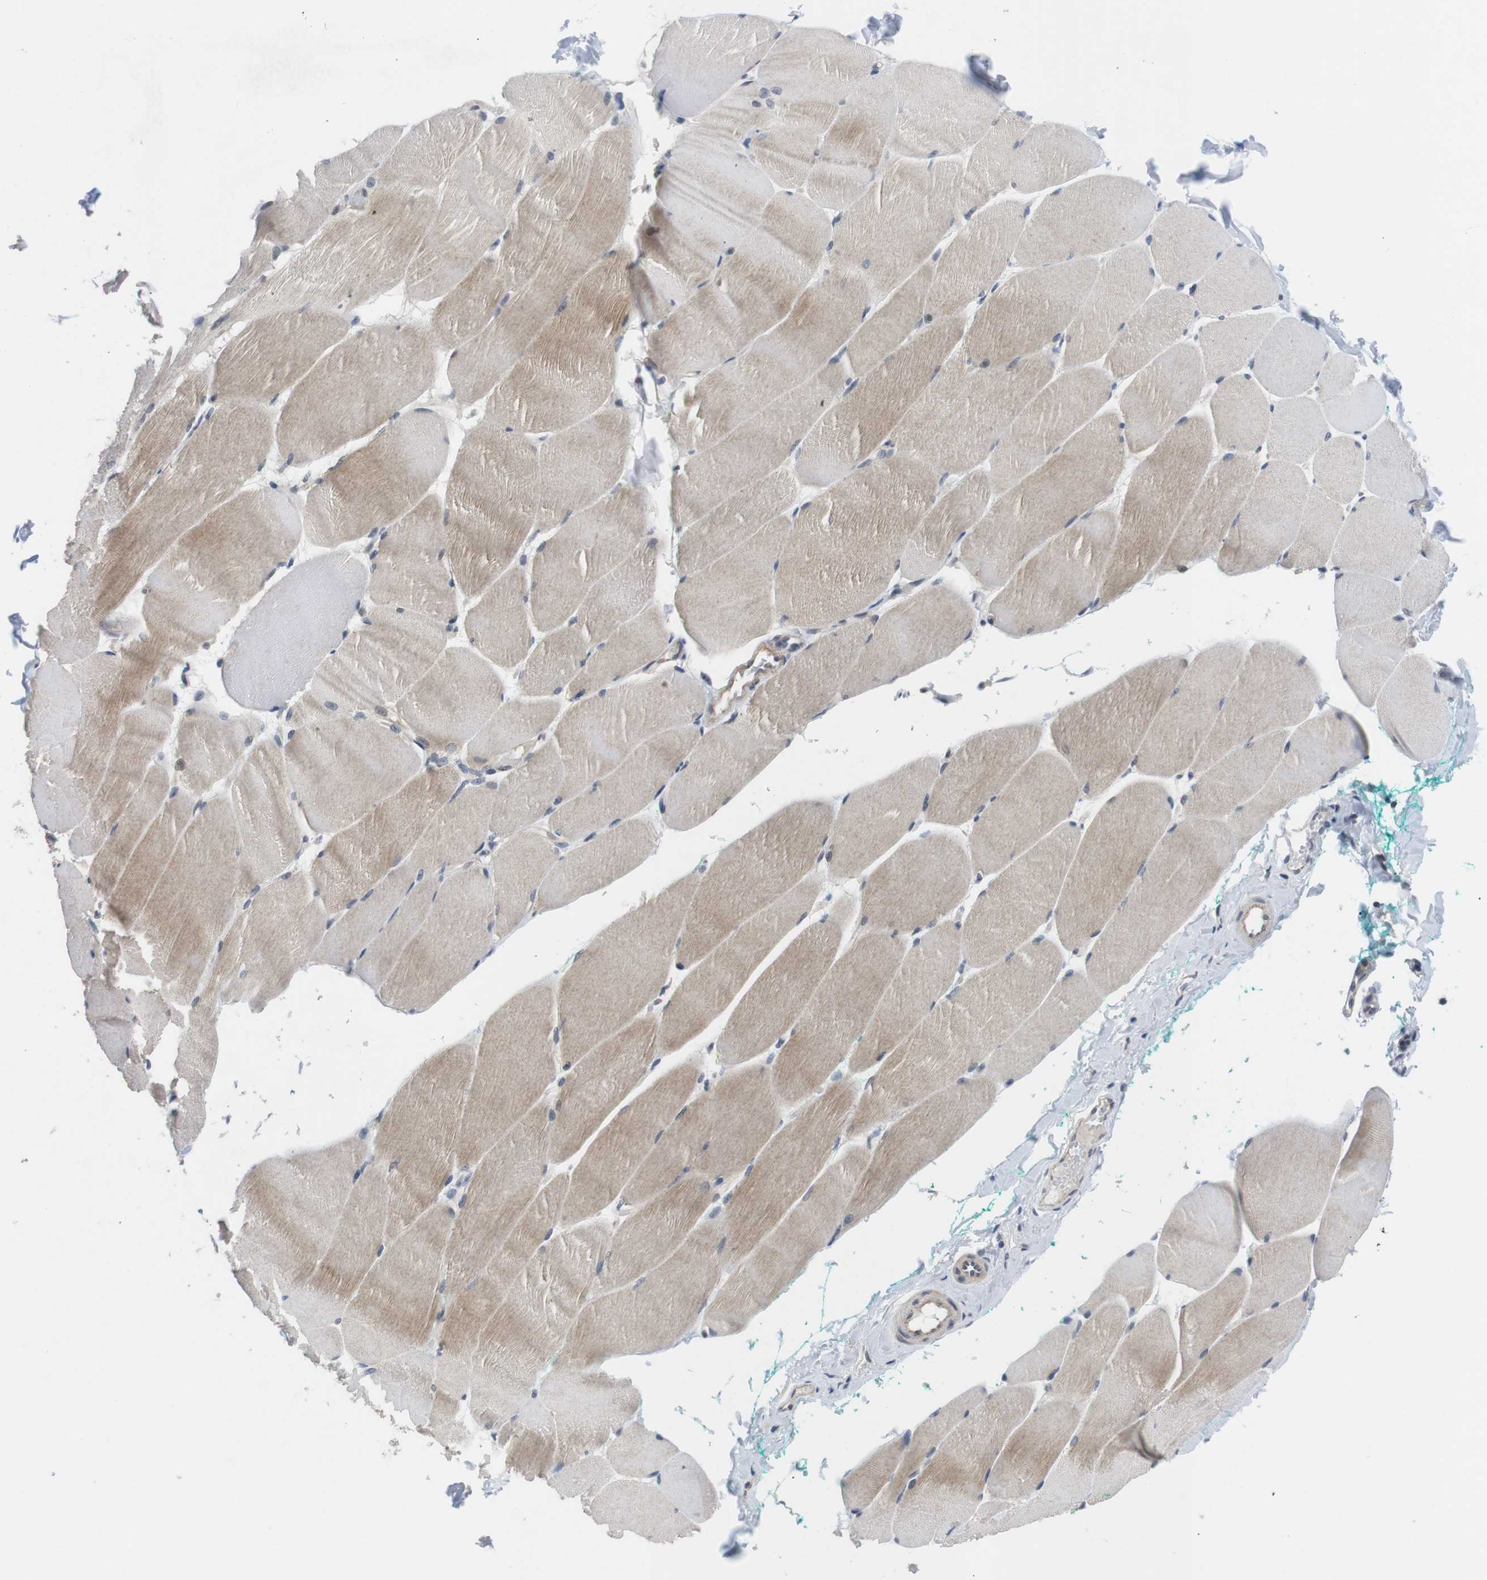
{"staining": {"intensity": "weak", "quantity": "25%-75%", "location": "cytoplasmic/membranous"}, "tissue": "skeletal muscle", "cell_type": "Myocytes", "image_type": "normal", "snomed": [{"axis": "morphology", "description": "Normal tissue, NOS"}, {"axis": "morphology", "description": "Squamous cell carcinoma, NOS"}, {"axis": "topography", "description": "Skeletal muscle"}], "caption": "A brown stain shows weak cytoplasmic/membranous positivity of a protein in myocytes of benign human skeletal muscle.", "gene": "NECTIN1", "patient": {"sex": "male", "age": 51}}